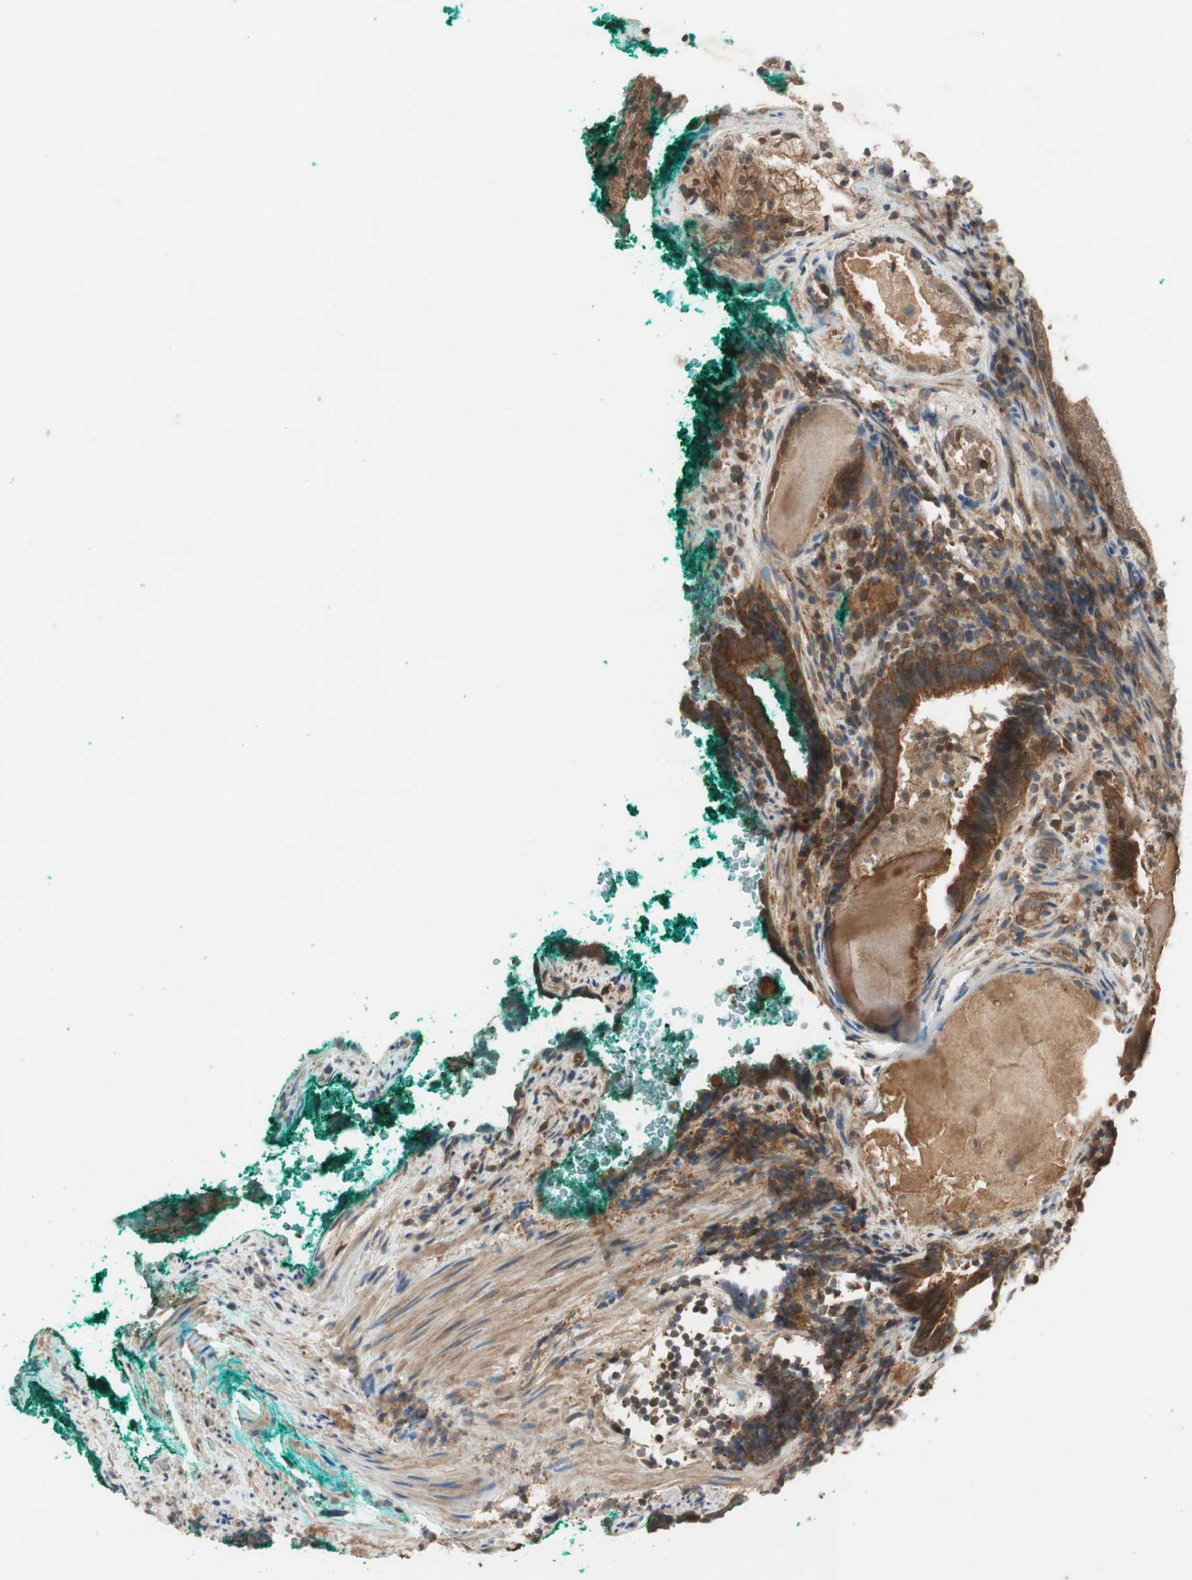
{"staining": {"intensity": "moderate", "quantity": ">75%", "location": "cytoplasmic/membranous"}, "tissue": "prostate cancer", "cell_type": "Tumor cells", "image_type": "cancer", "snomed": [{"axis": "morphology", "description": "Adenocarcinoma, High grade"}, {"axis": "topography", "description": "Prostate"}], "caption": "Immunohistochemistry (IHC) of human prostate cancer (high-grade adenocarcinoma) demonstrates medium levels of moderate cytoplasmic/membranous staining in approximately >75% of tumor cells. The staining is performed using DAB brown chromogen to label protein expression. The nuclei are counter-stained blue using hematoxylin.", "gene": "EPHA8", "patient": {"sex": "male", "age": 66}}